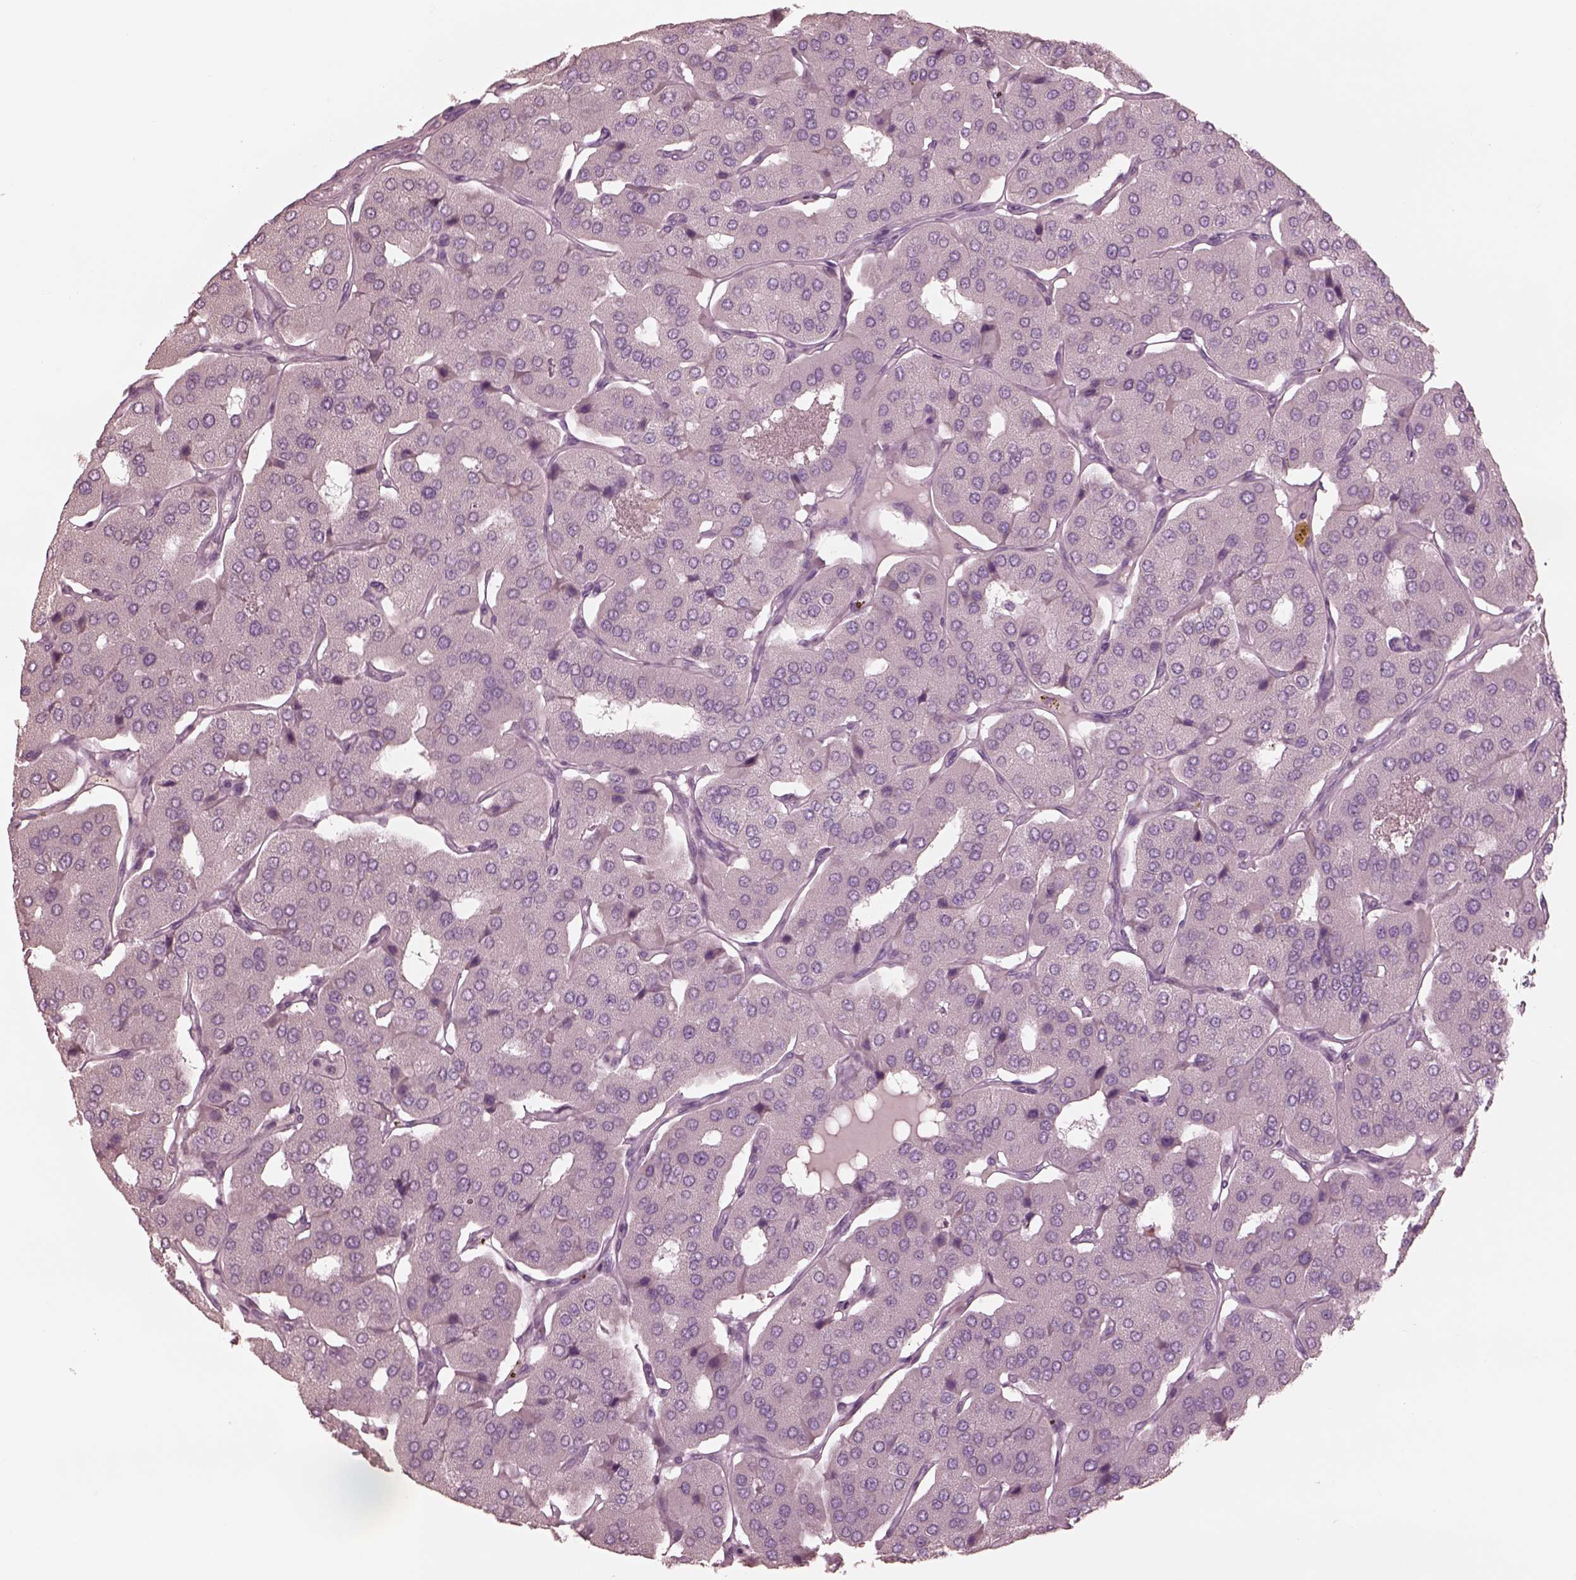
{"staining": {"intensity": "negative", "quantity": "none", "location": "none"}, "tissue": "parathyroid gland", "cell_type": "Glandular cells", "image_type": "normal", "snomed": [{"axis": "morphology", "description": "Normal tissue, NOS"}, {"axis": "morphology", "description": "Adenoma, NOS"}, {"axis": "topography", "description": "Parathyroid gland"}], "caption": "A micrograph of parathyroid gland stained for a protein shows no brown staining in glandular cells.", "gene": "PDCD1", "patient": {"sex": "female", "age": 86}}